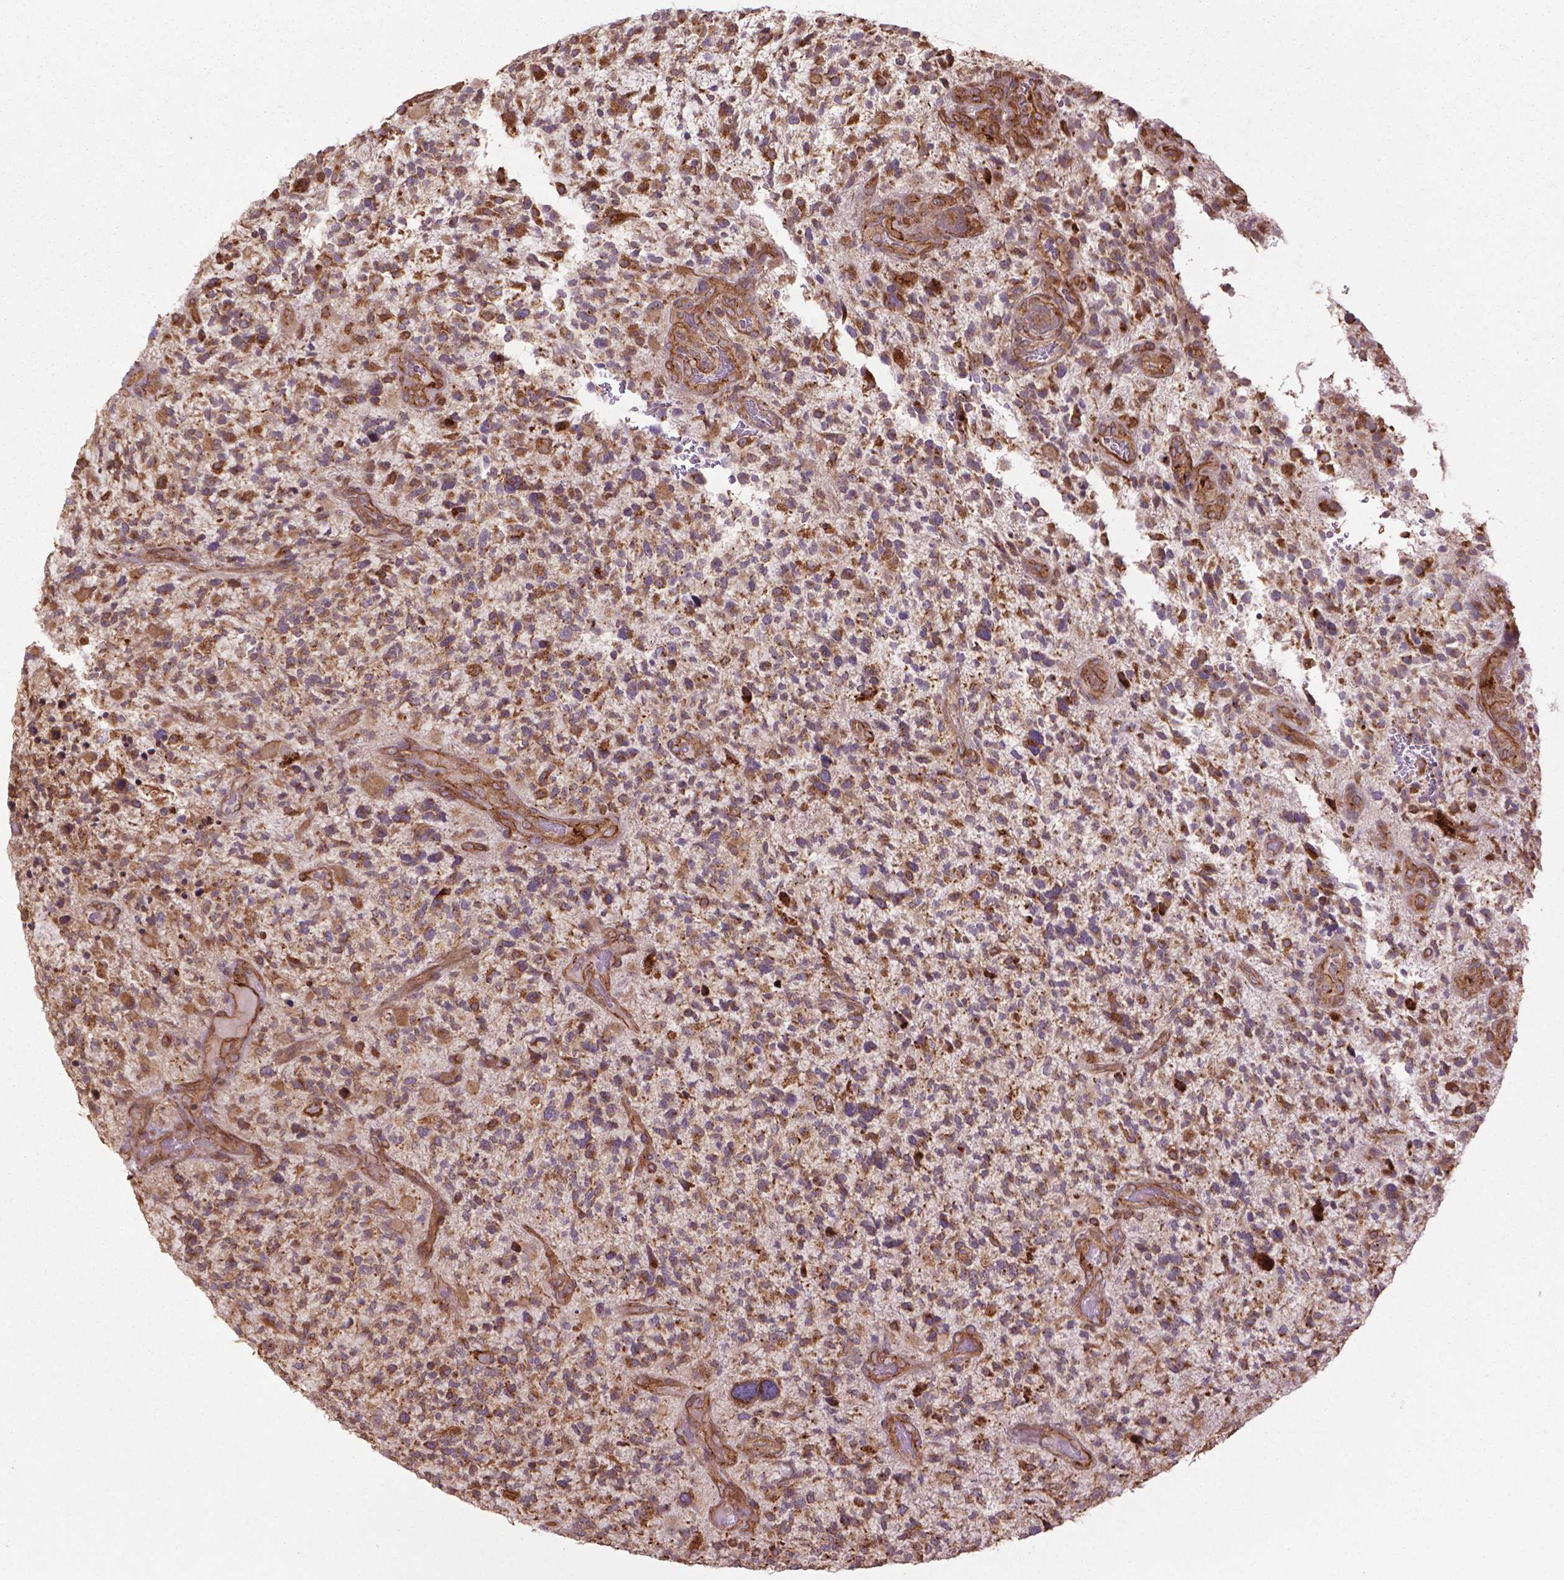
{"staining": {"intensity": "moderate", "quantity": ">75%", "location": "cytoplasmic/membranous"}, "tissue": "glioma", "cell_type": "Tumor cells", "image_type": "cancer", "snomed": [{"axis": "morphology", "description": "Glioma, malignant, High grade"}, {"axis": "topography", "description": "Brain"}], "caption": "Malignant high-grade glioma was stained to show a protein in brown. There is medium levels of moderate cytoplasmic/membranous expression in about >75% of tumor cells. (DAB (3,3'-diaminobenzidine) = brown stain, brightfield microscopy at high magnification).", "gene": "GAS1", "patient": {"sex": "female", "age": 71}}